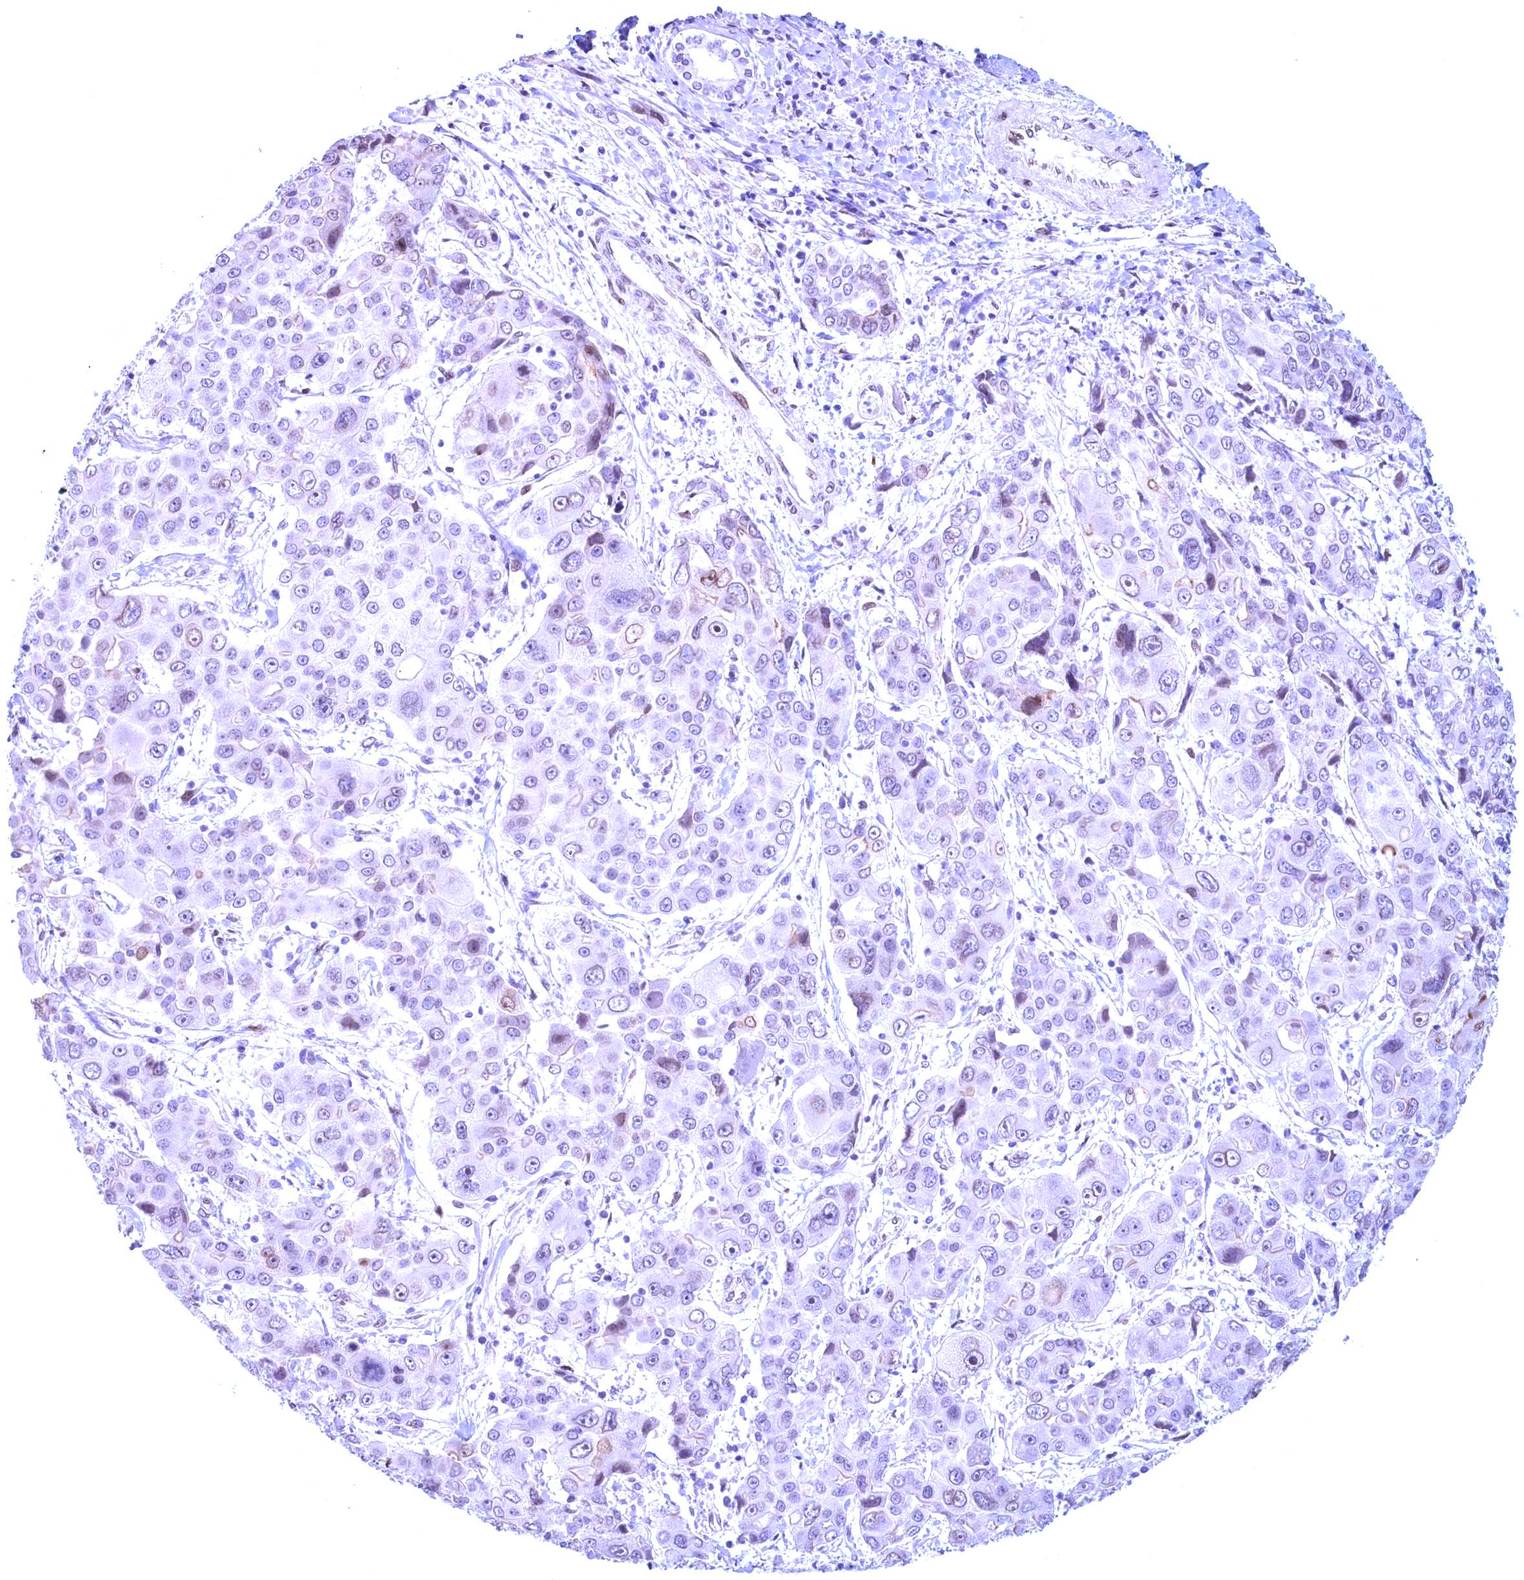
{"staining": {"intensity": "weak", "quantity": "<25%", "location": "cytoplasmic/membranous,nuclear"}, "tissue": "liver cancer", "cell_type": "Tumor cells", "image_type": "cancer", "snomed": [{"axis": "morphology", "description": "Cholangiocarcinoma"}, {"axis": "topography", "description": "Liver"}], "caption": "High power microscopy micrograph of an immunohistochemistry (IHC) micrograph of liver cancer (cholangiocarcinoma), revealing no significant staining in tumor cells.", "gene": "GPSM1", "patient": {"sex": "male", "age": 67}}